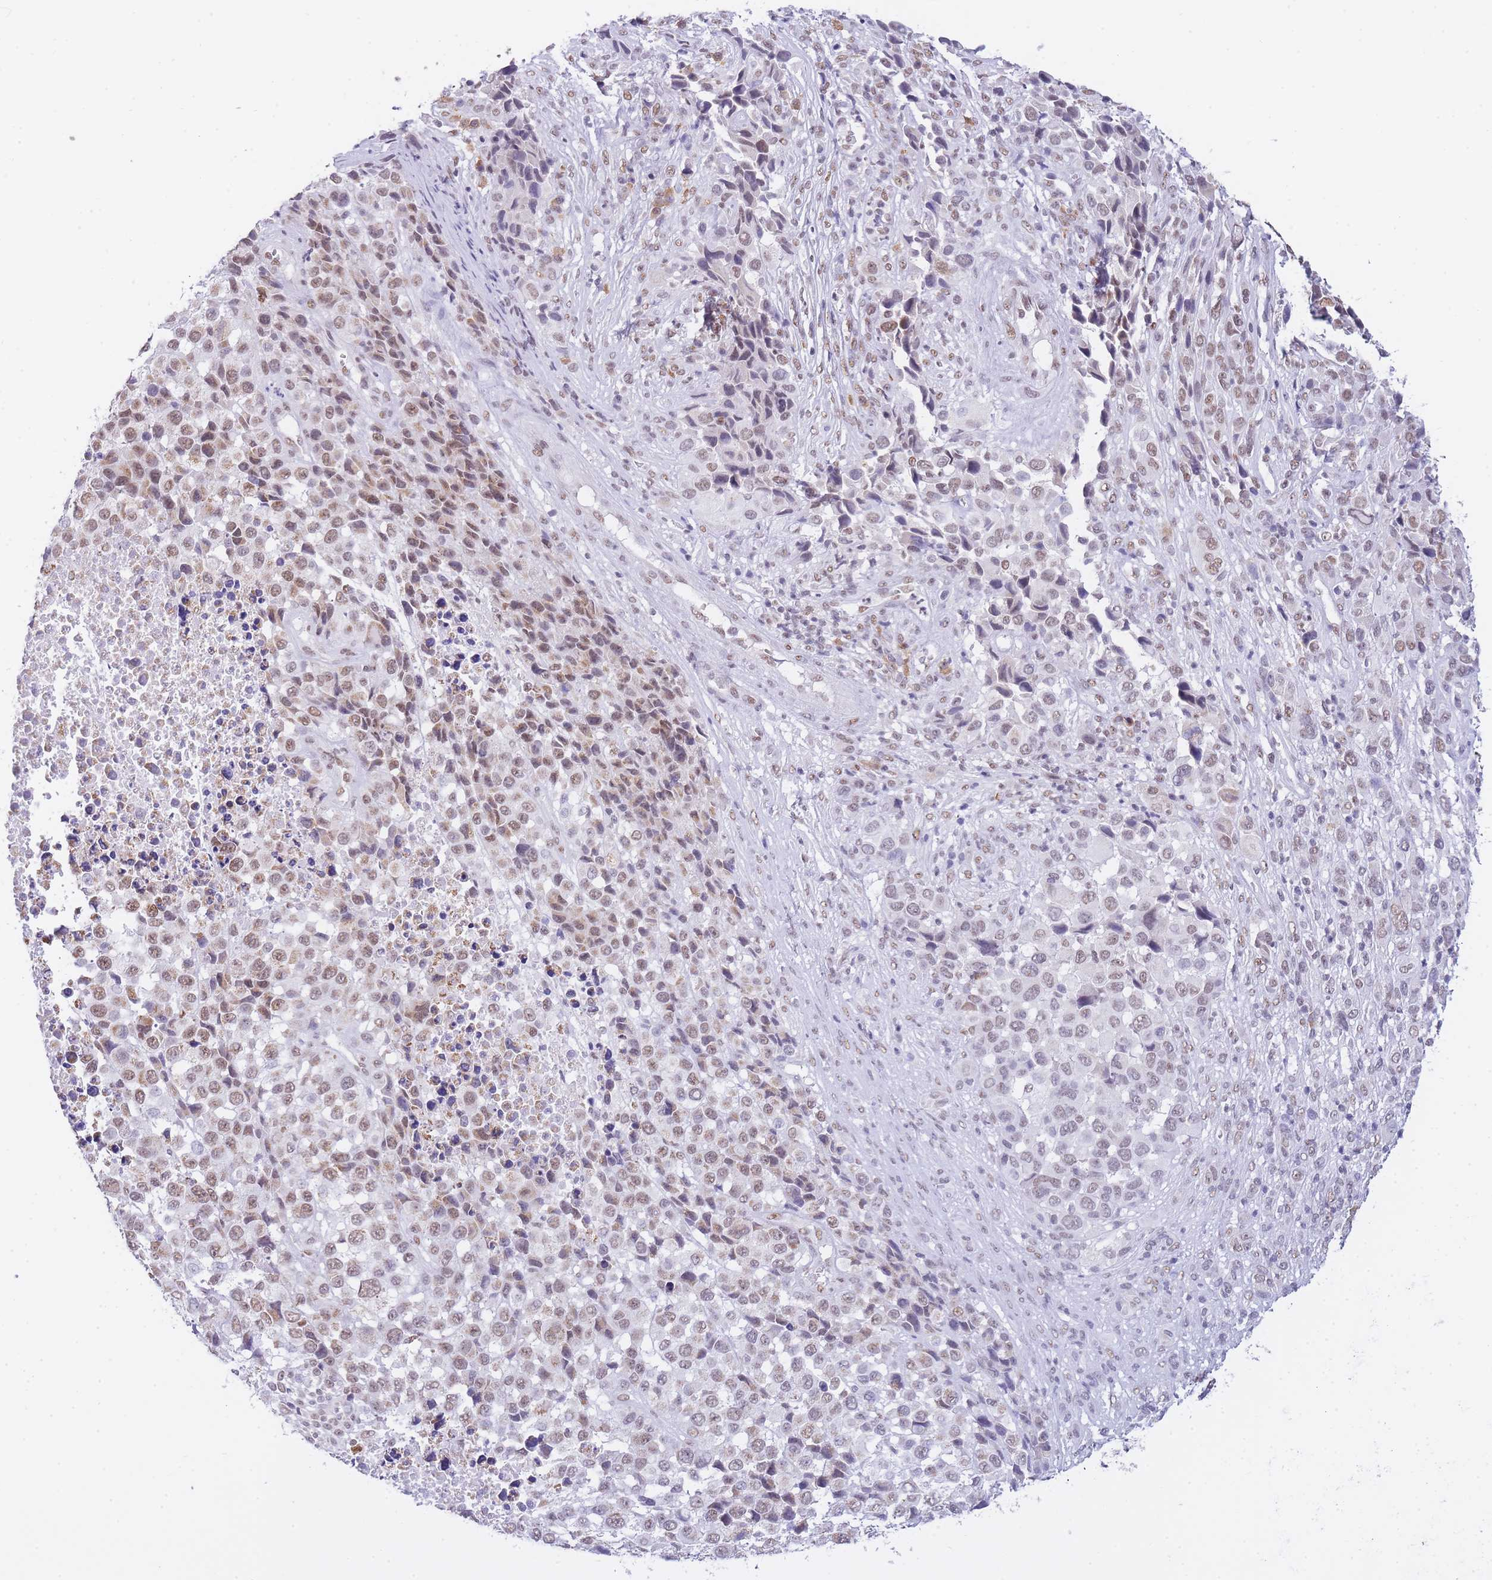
{"staining": {"intensity": "moderate", "quantity": "25%-75%", "location": "nuclear"}, "tissue": "melanoma", "cell_type": "Tumor cells", "image_type": "cancer", "snomed": [{"axis": "morphology", "description": "Malignant melanoma, NOS"}, {"axis": "topography", "description": "Skin of trunk"}], "caption": "IHC (DAB (3,3'-diaminobenzidine)) staining of malignant melanoma exhibits moderate nuclear protein positivity in about 25%-75% of tumor cells.", "gene": "FRAT2", "patient": {"sex": "male", "age": 71}}